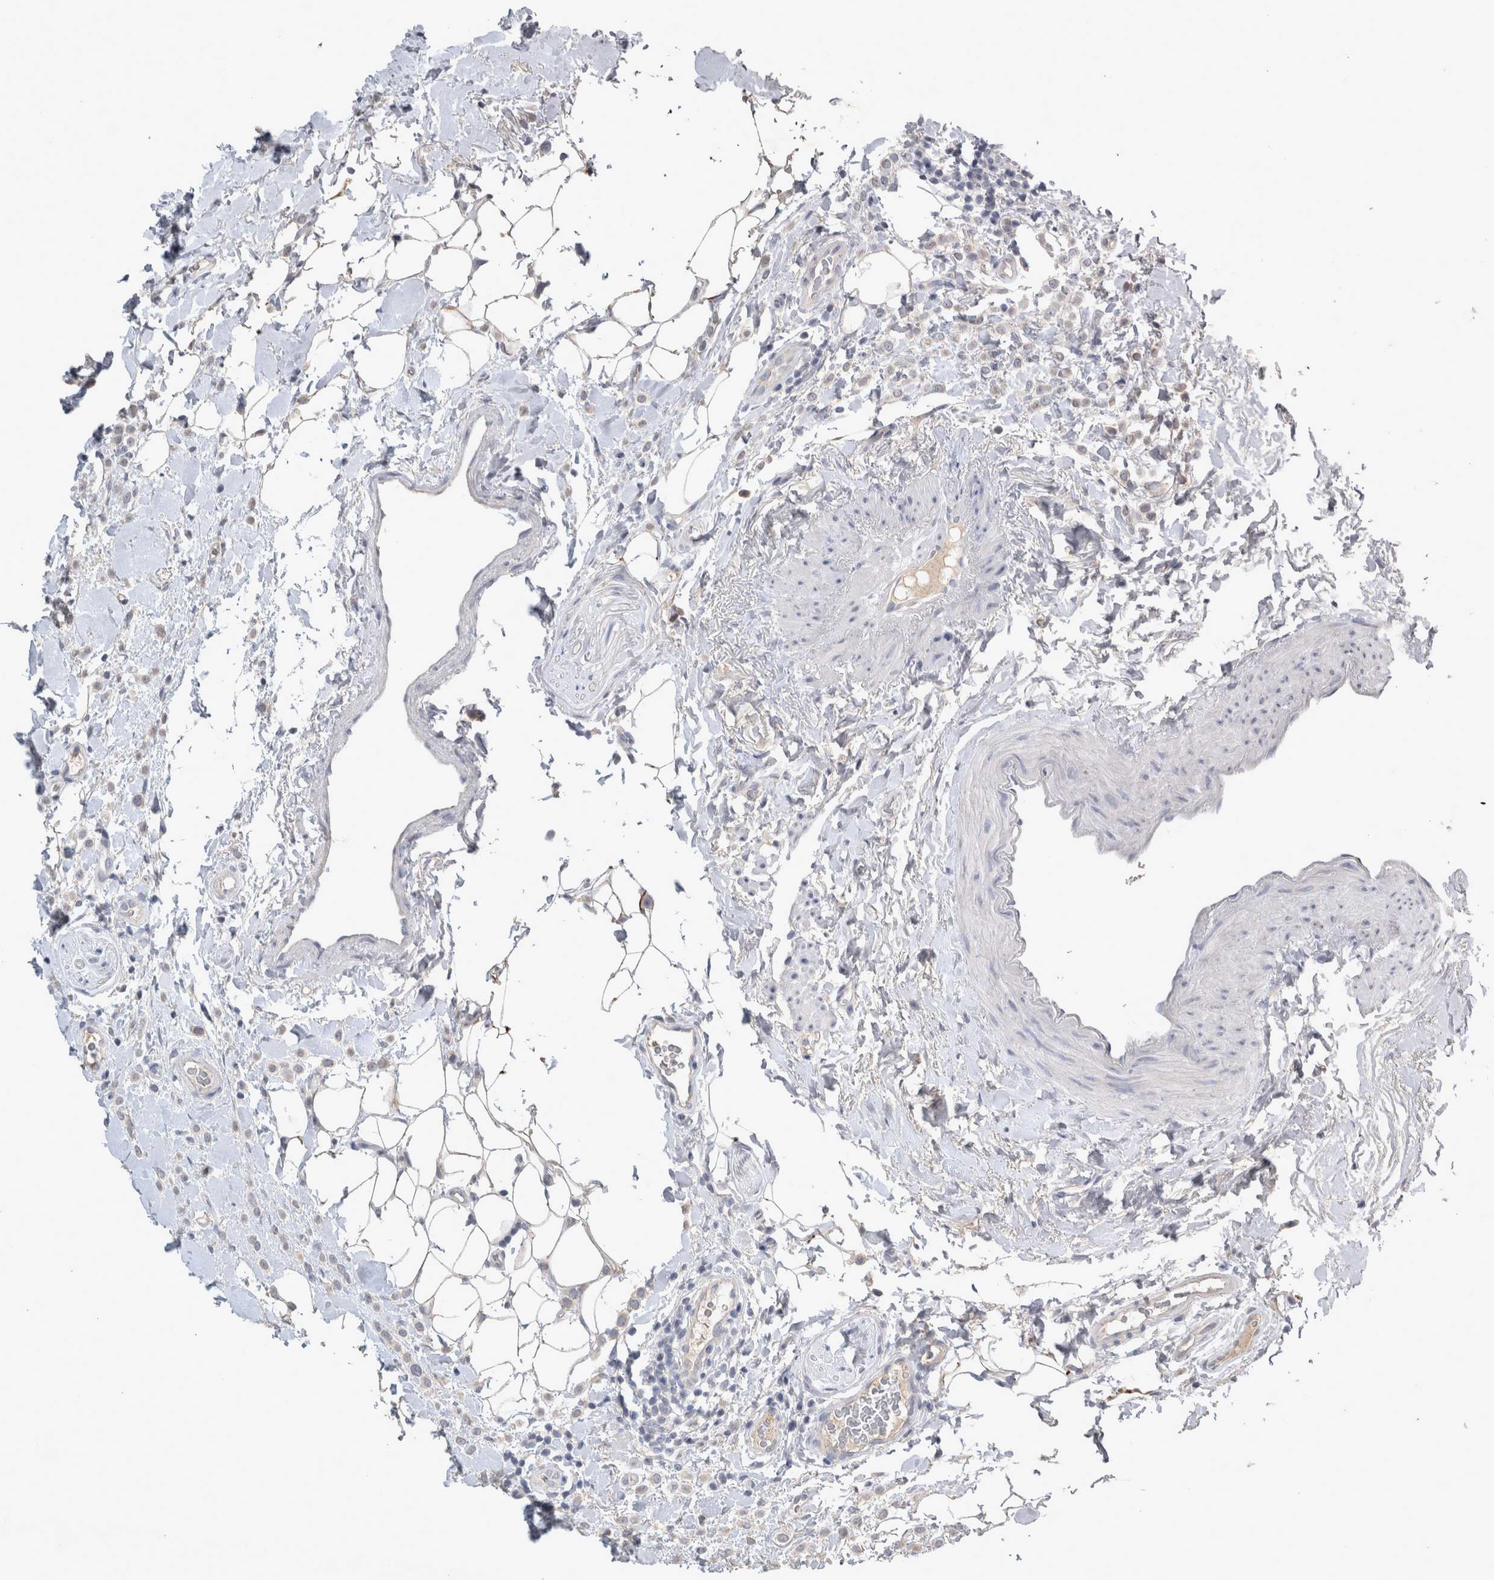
{"staining": {"intensity": "negative", "quantity": "none", "location": "none"}, "tissue": "breast cancer", "cell_type": "Tumor cells", "image_type": "cancer", "snomed": [{"axis": "morphology", "description": "Normal tissue, NOS"}, {"axis": "morphology", "description": "Lobular carcinoma"}, {"axis": "topography", "description": "Breast"}], "caption": "This is a photomicrograph of immunohistochemistry (IHC) staining of breast lobular carcinoma, which shows no positivity in tumor cells. (DAB IHC, high magnification).", "gene": "SLC22A11", "patient": {"sex": "female", "age": 50}}